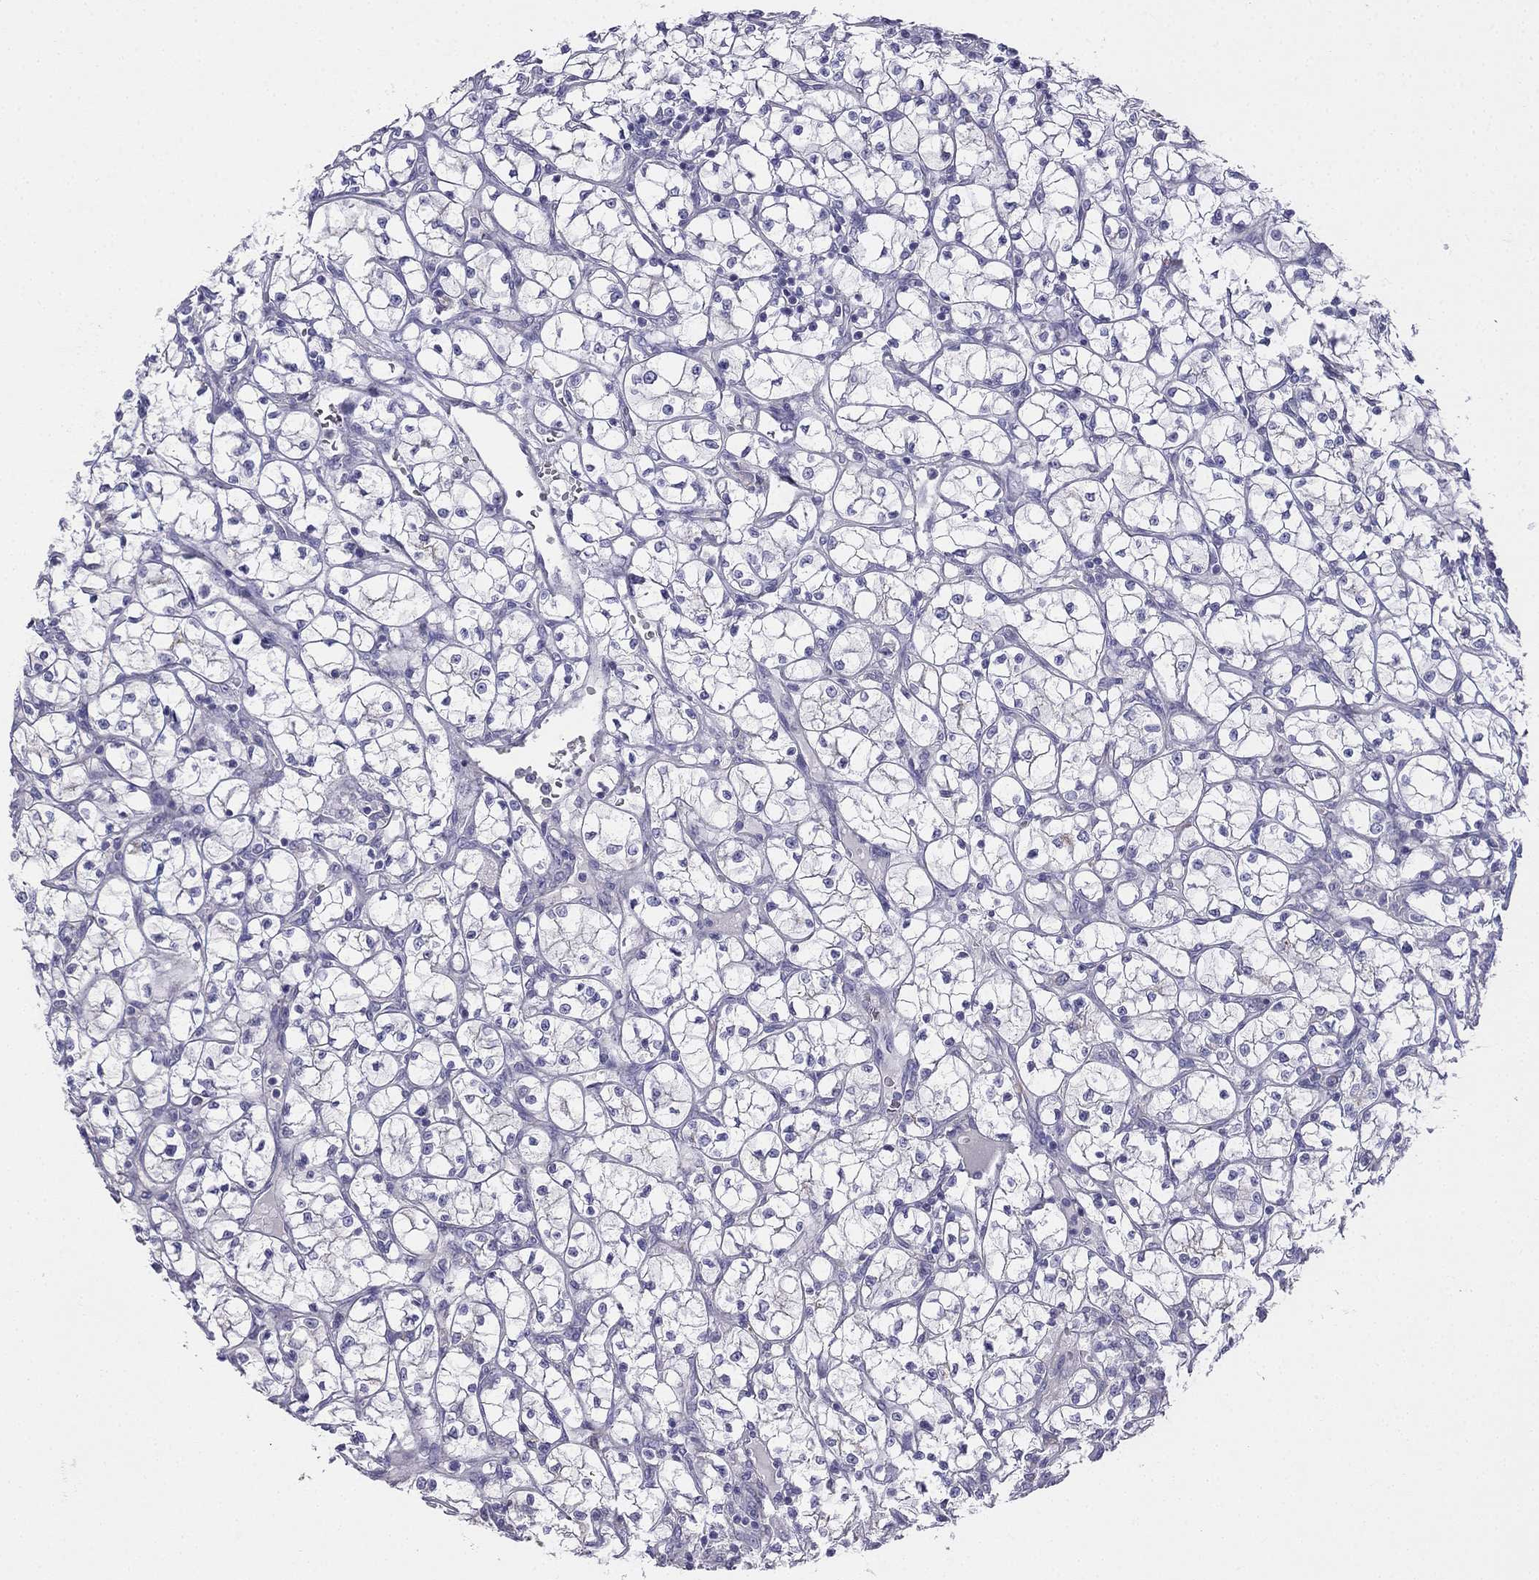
{"staining": {"intensity": "negative", "quantity": "none", "location": "none"}, "tissue": "renal cancer", "cell_type": "Tumor cells", "image_type": "cancer", "snomed": [{"axis": "morphology", "description": "Adenocarcinoma, NOS"}, {"axis": "topography", "description": "Kidney"}], "caption": "DAB (3,3'-diaminobenzidine) immunohistochemical staining of adenocarcinoma (renal) exhibits no significant expression in tumor cells. (Immunohistochemistry, brightfield microscopy, high magnification).", "gene": "ALOXE3", "patient": {"sex": "female", "age": 64}}